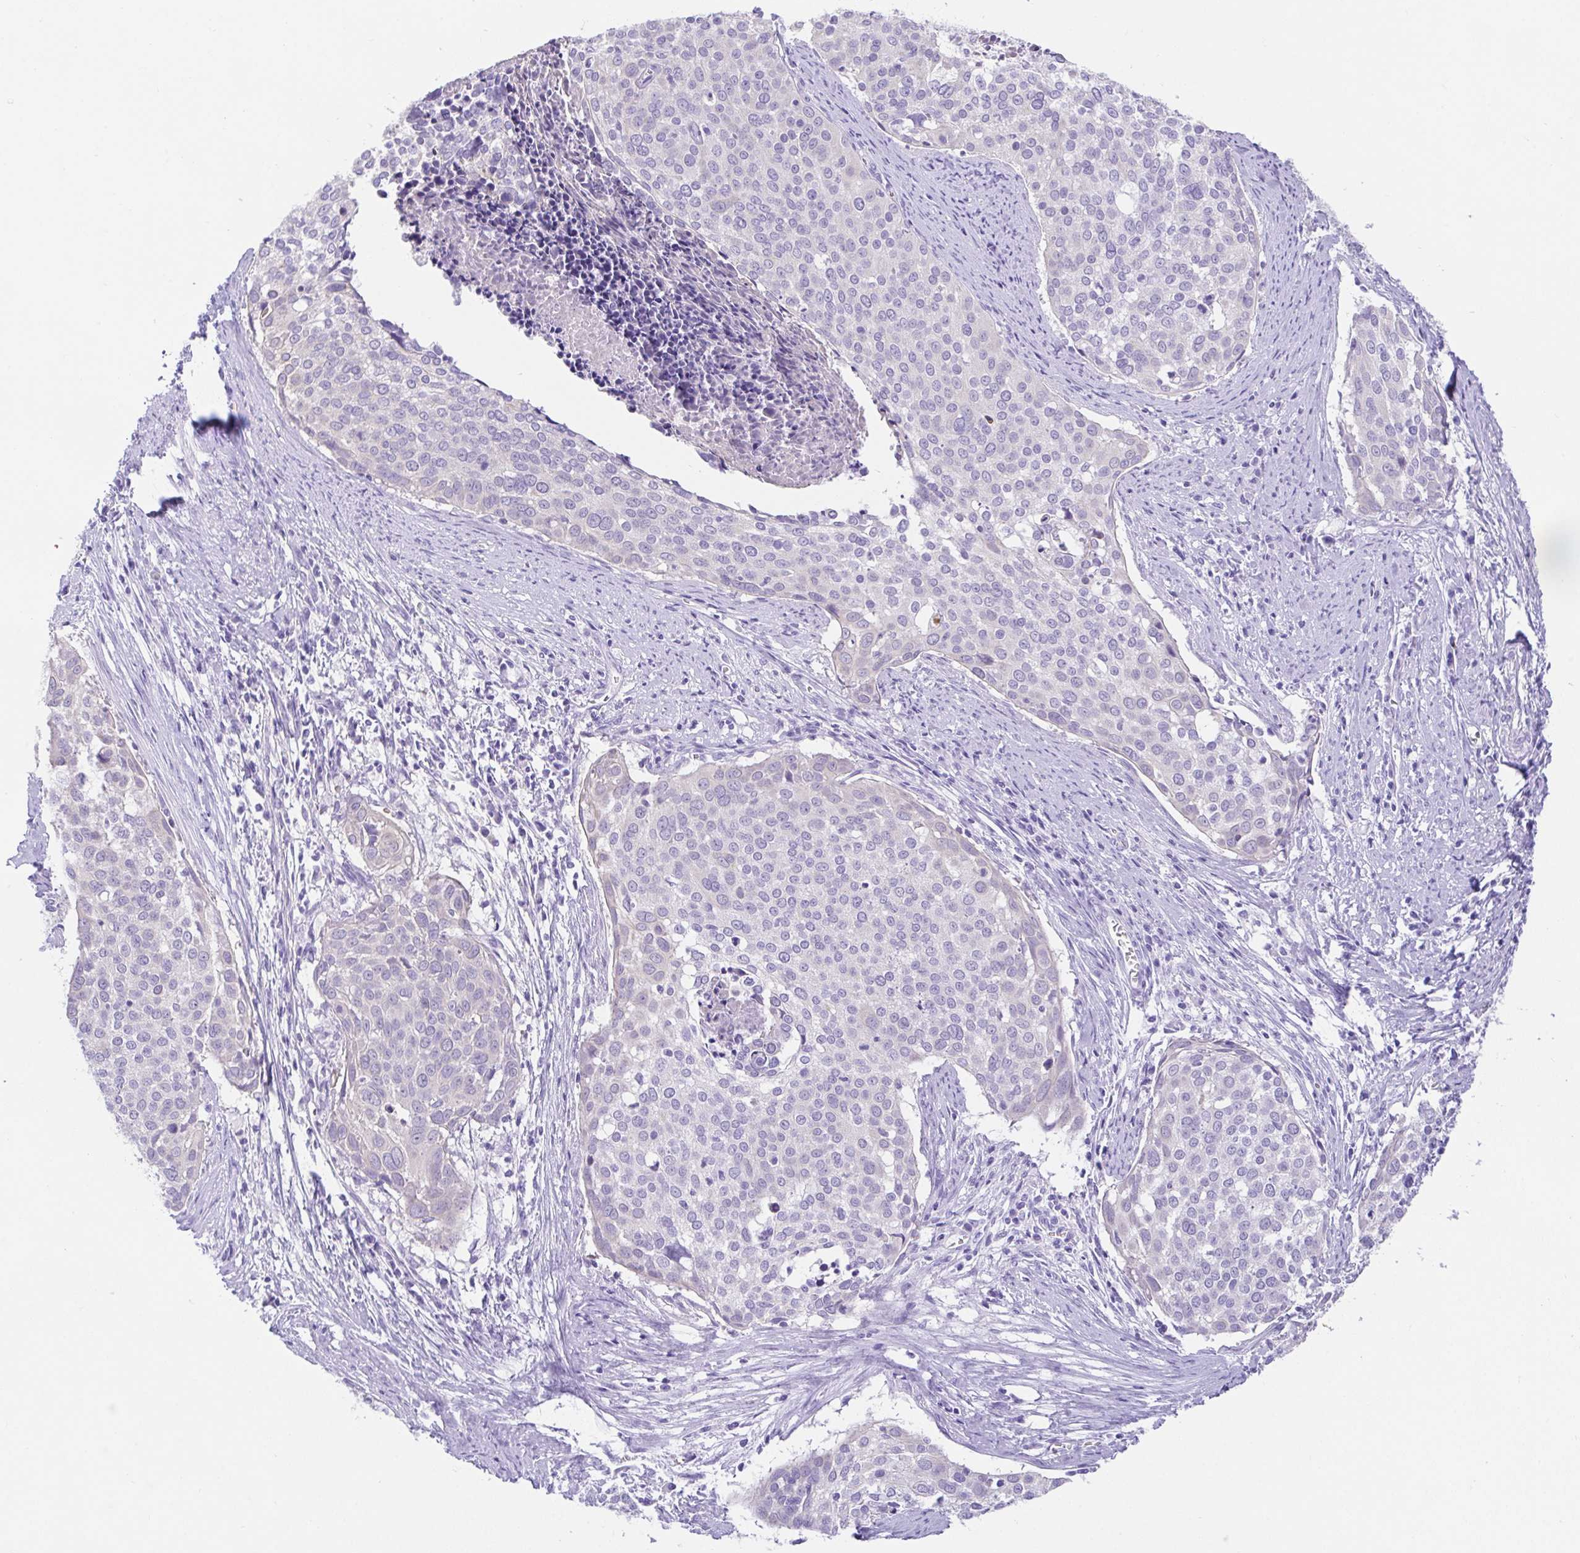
{"staining": {"intensity": "negative", "quantity": "none", "location": "none"}, "tissue": "cervical cancer", "cell_type": "Tumor cells", "image_type": "cancer", "snomed": [{"axis": "morphology", "description": "Squamous cell carcinoma, NOS"}, {"axis": "topography", "description": "Cervix"}], "caption": "Immunohistochemical staining of human cervical cancer demonstrates no significant expression in tumor cells.", "gene": "SPATA4", "patient": {"sex": "female", "age": 39}}